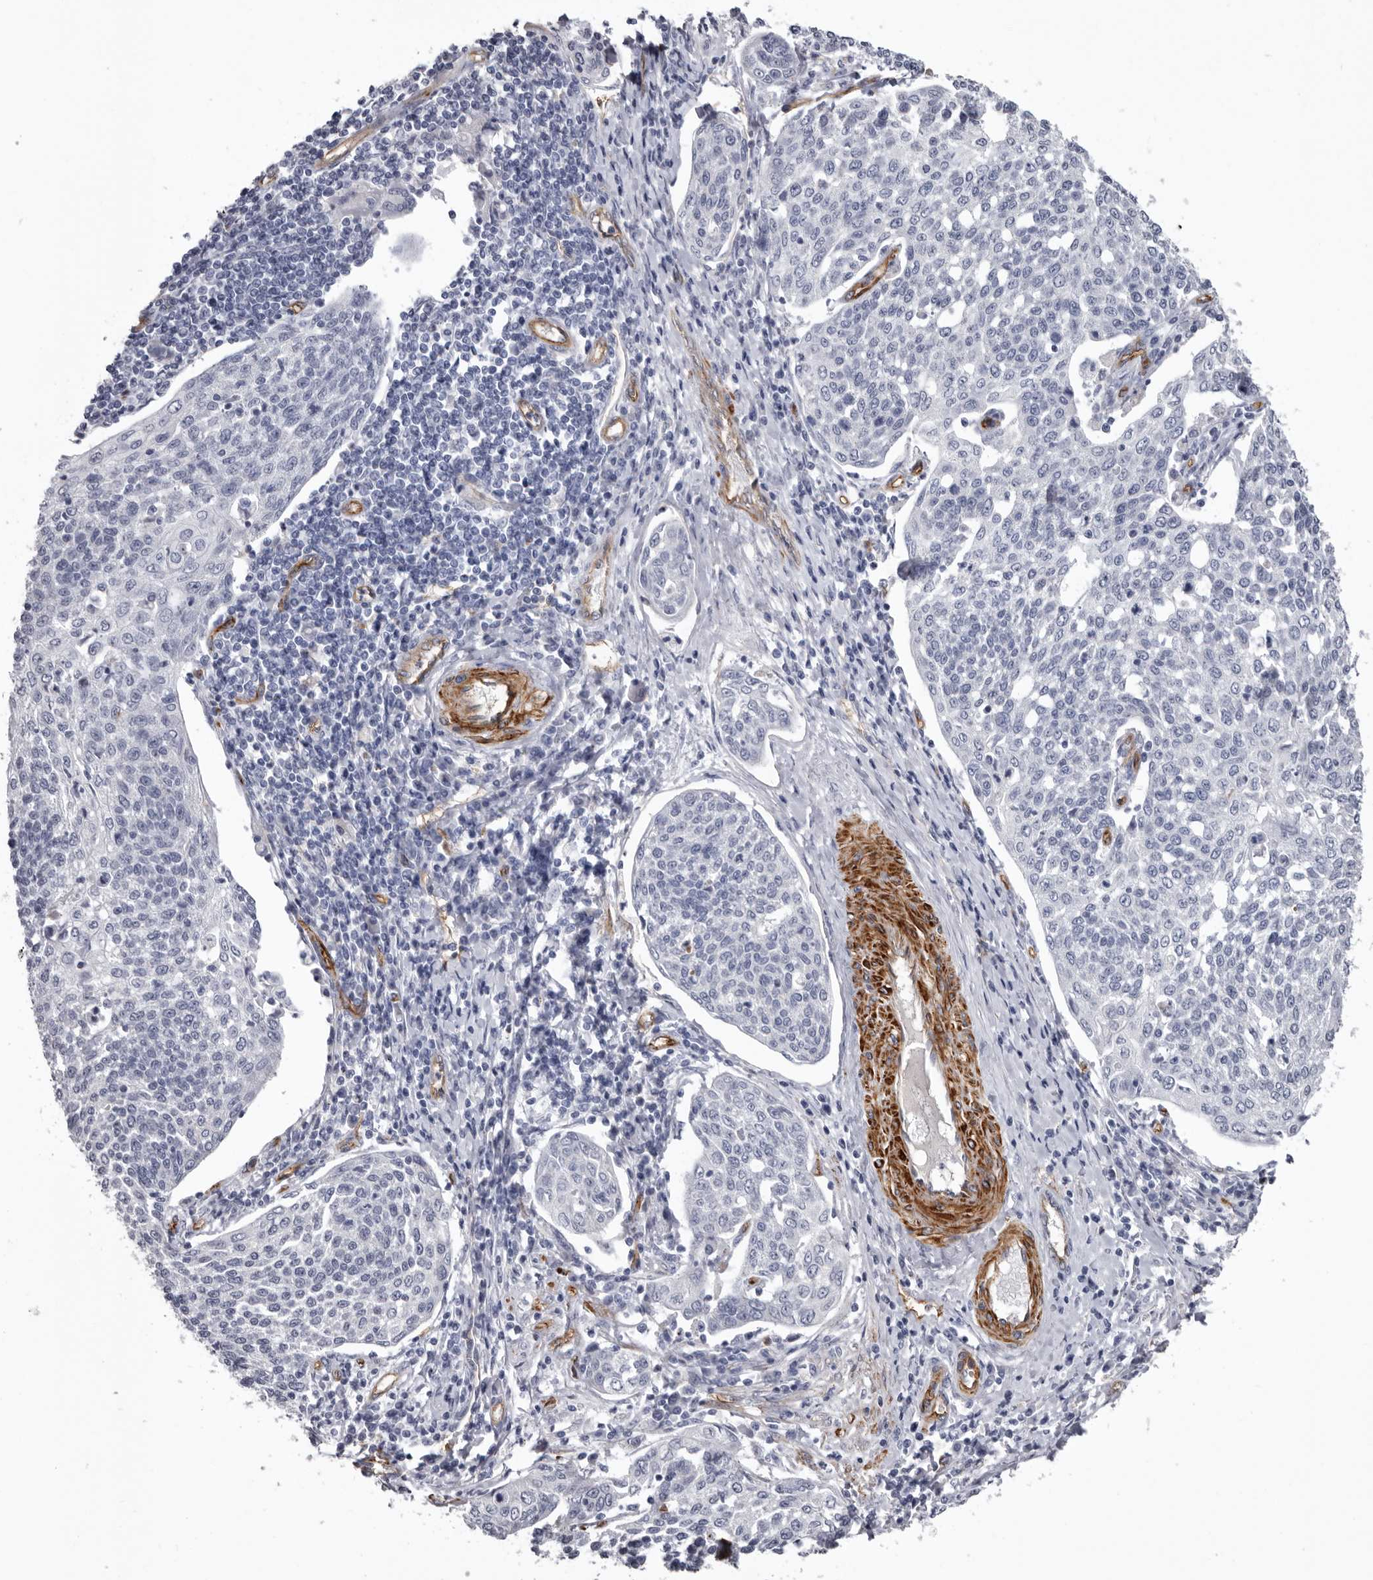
{"staining": {"intensity": "negative", "quantity": "none", "location": "none"}, "tissue": "cervical cancer", "cell_type": "Tumor cells", "image_type": "cancer", "snomed": [{"axis": "morphology", "description": "Squamous cell carcinoma, NOS"}, {"axis": "topography", "description": "Cervix"}], "caption": "An IHC histopathology image of cervical cancer (squamous cell carcinoma) is shown. There is no staining in tumor cells of cervical cancer (squamous cell carcinoma).", "gene": "ADGRL4", "patient": {"sex": "female", "age": 34}}